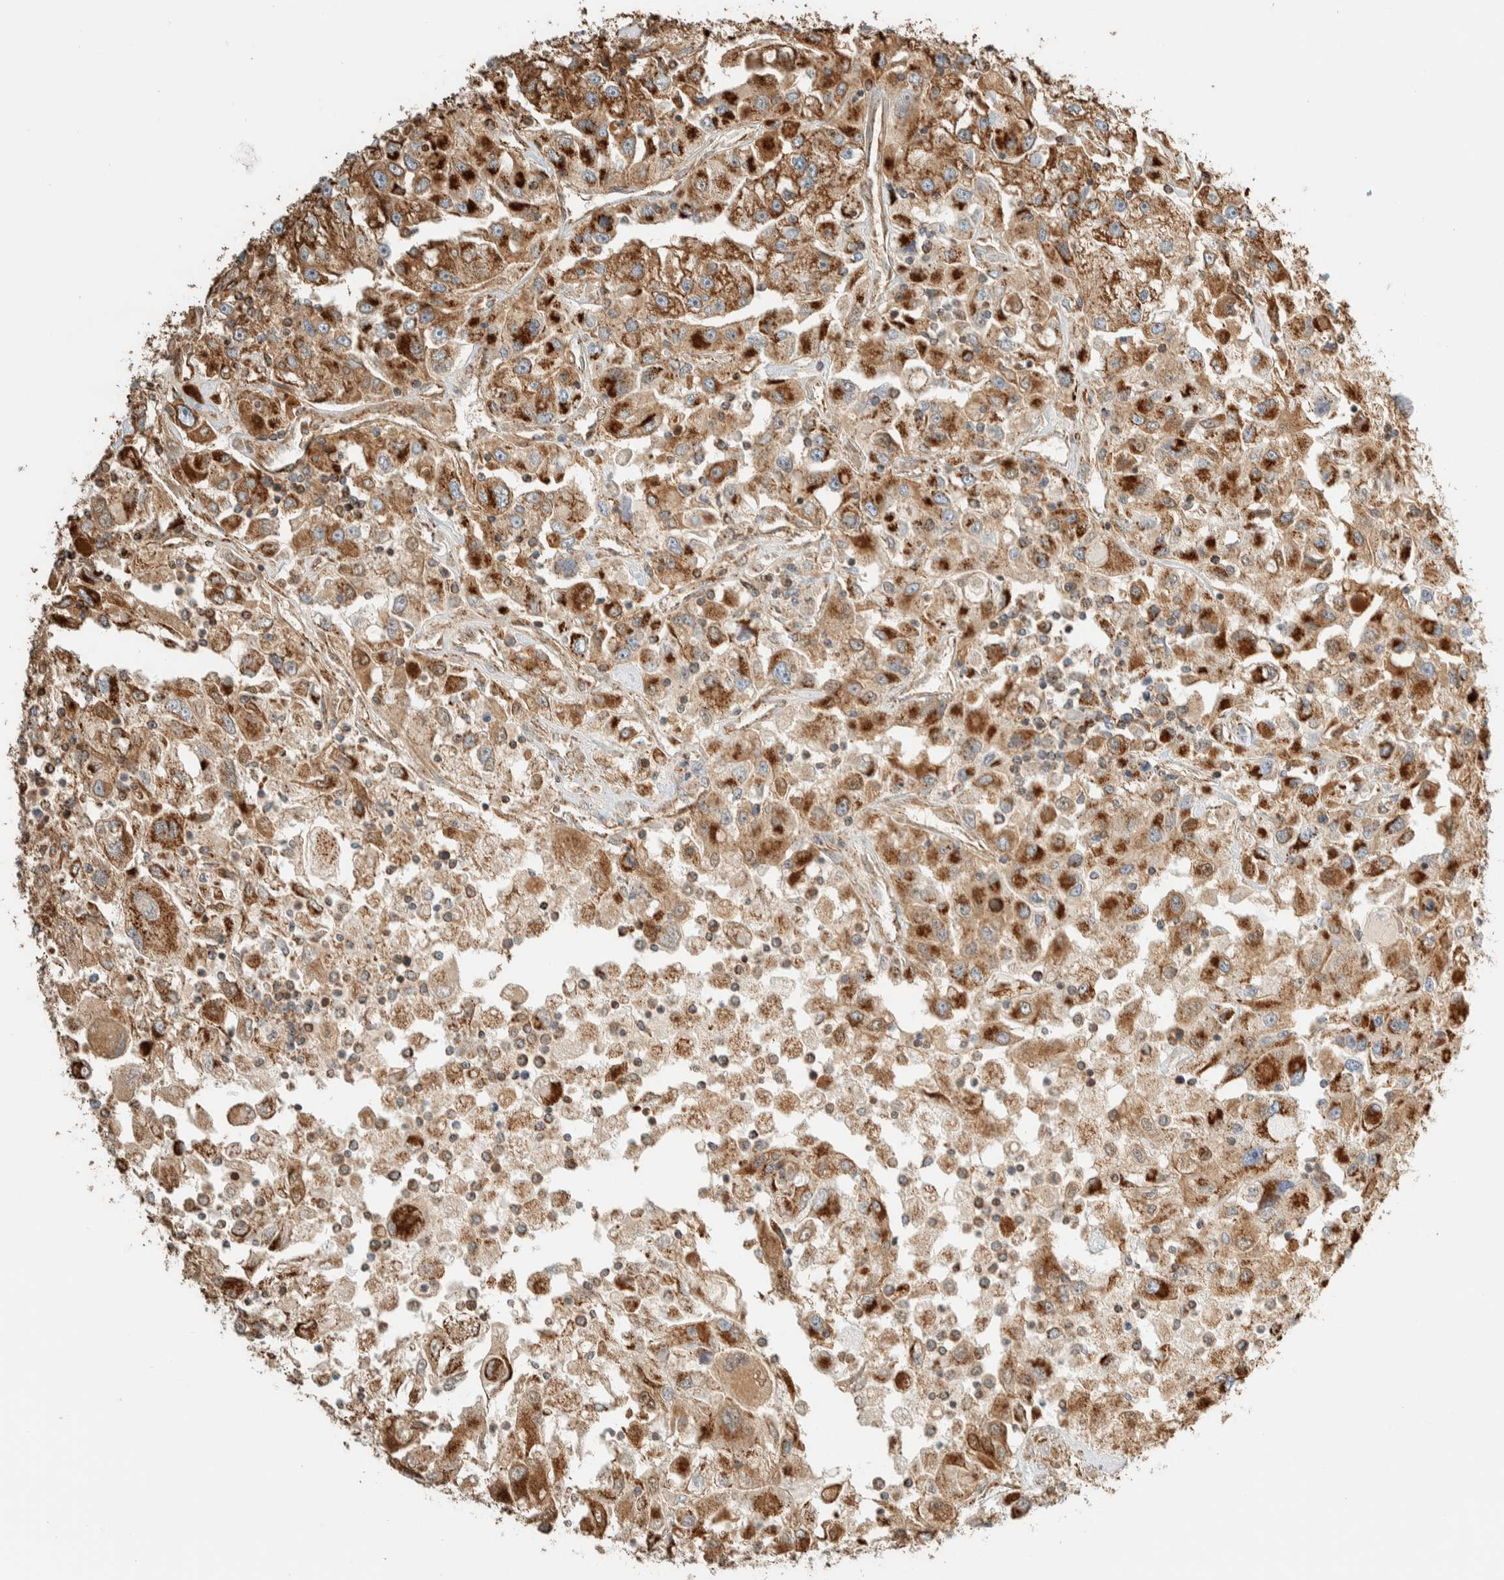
{"staining": {"intensity": "strong", "quantity": ">75%", "location": "cytoplasmic/membranous"}, "tissue": "renal cancer", "cell_type": "Tumor cells", "image_type": "cancer", "snomed": [{"axis": "morphology", "description": "Adenocarcinoma, NOS"}, {"axis": "topography", "description": "Kidney"}], "caption": "Protein analysis of renal adenocarcinoma tissue reveals strong cytoplasmic/membranous staining in about >75% of tumor cells.", "gene": "ZNF454", "patient": {"sex": "female", "age": 52}}